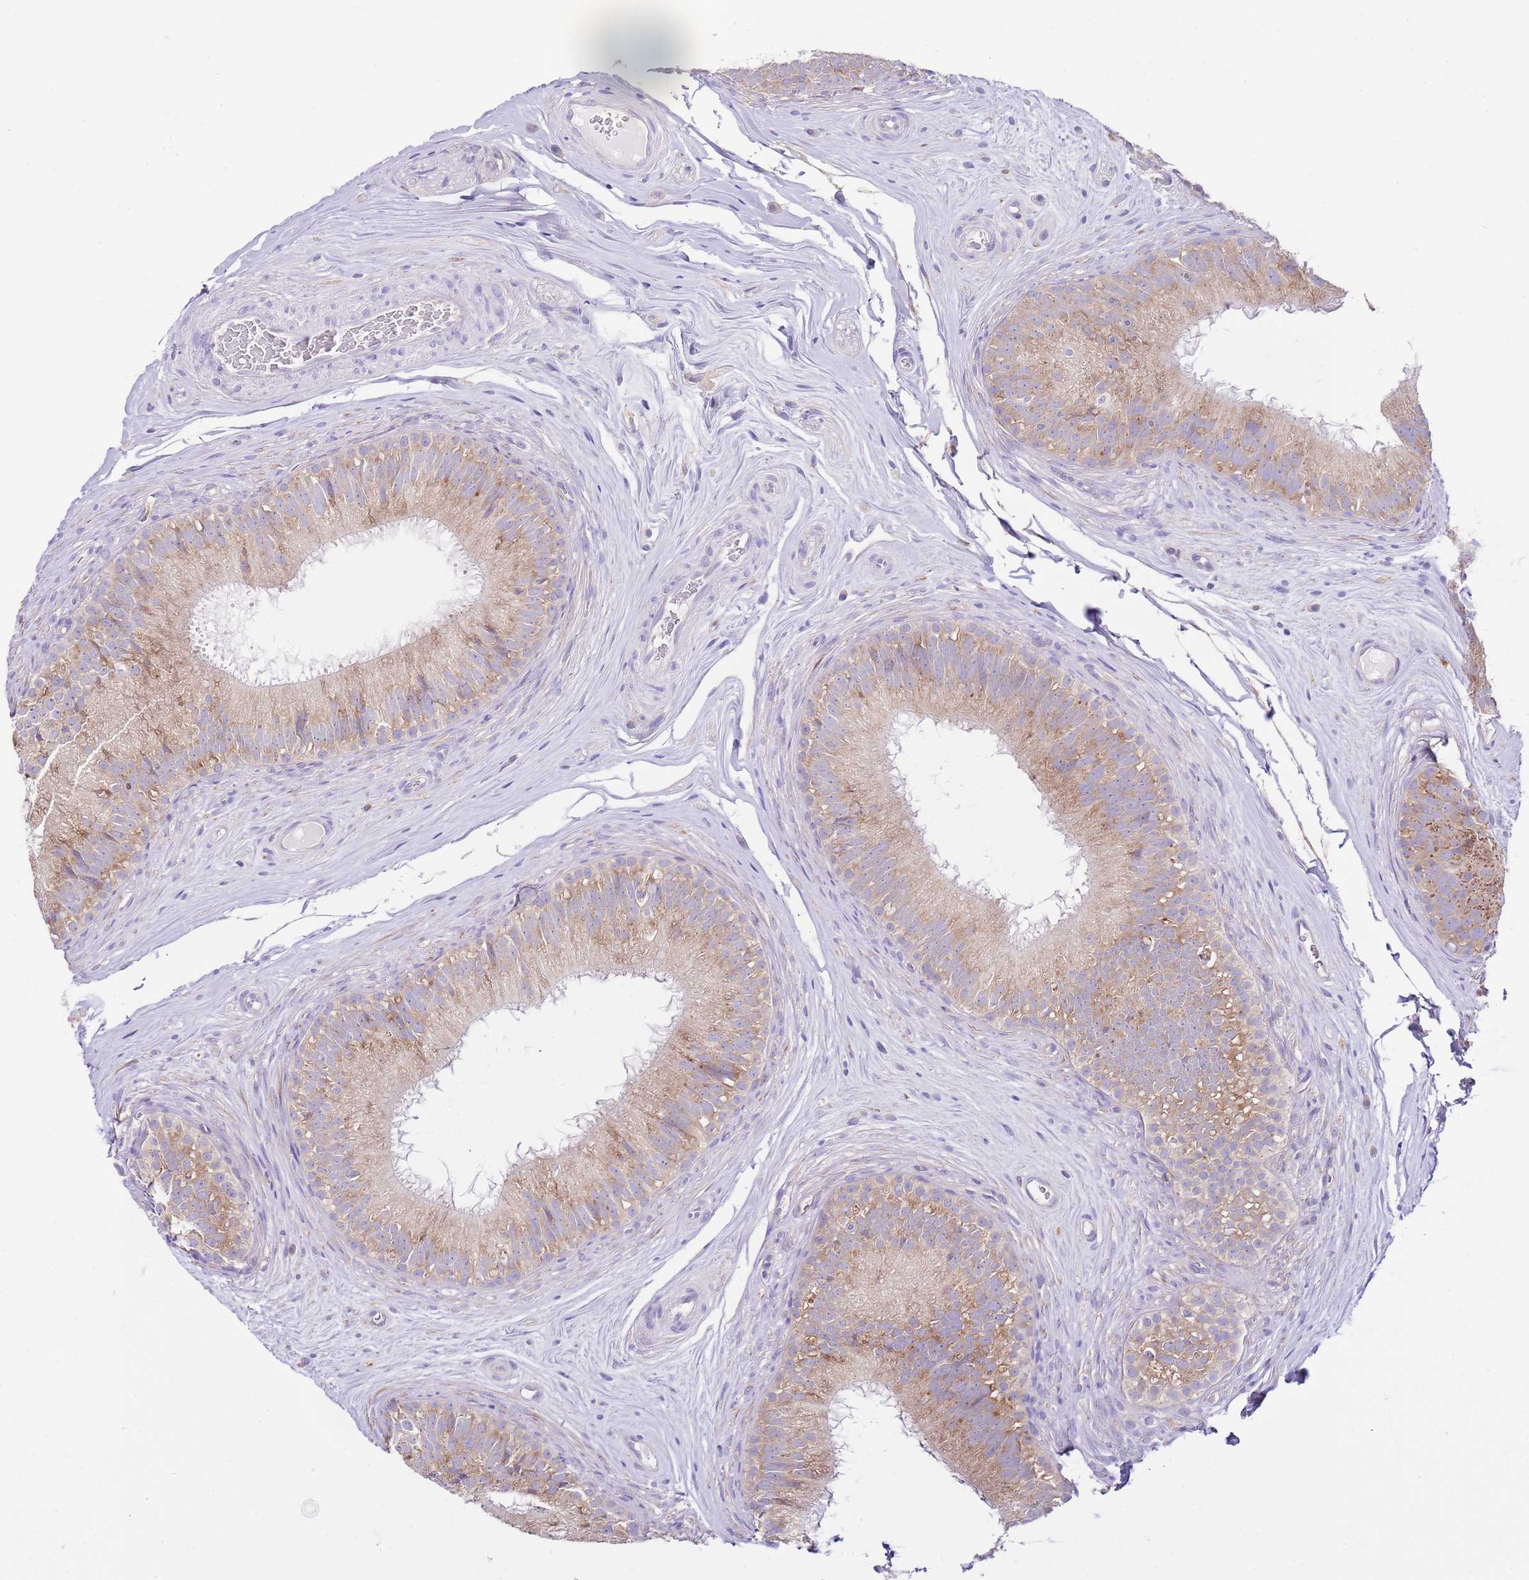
{"staining": {"intensity": "moderate", "quantity": "25%-75%", "location": "cytoplasmic/membranous"}, "tissue": "epididymis", "cell_type": "Glandular cells", "image_type": "normal", "snomed": [{"axis": "morphology", "description": "Normal tissue, NOS"}, {"axis": "topography", "description": "Epididymis"}], "caption": "Unremarkable epididymis reveals moderate cytoplasmic/membranous expression in approximately 25%-75% of glandular cells, visualized by immunohistochemistry.", "gene": "RPS10", "patient": {"sex": "male", "age": 34}}